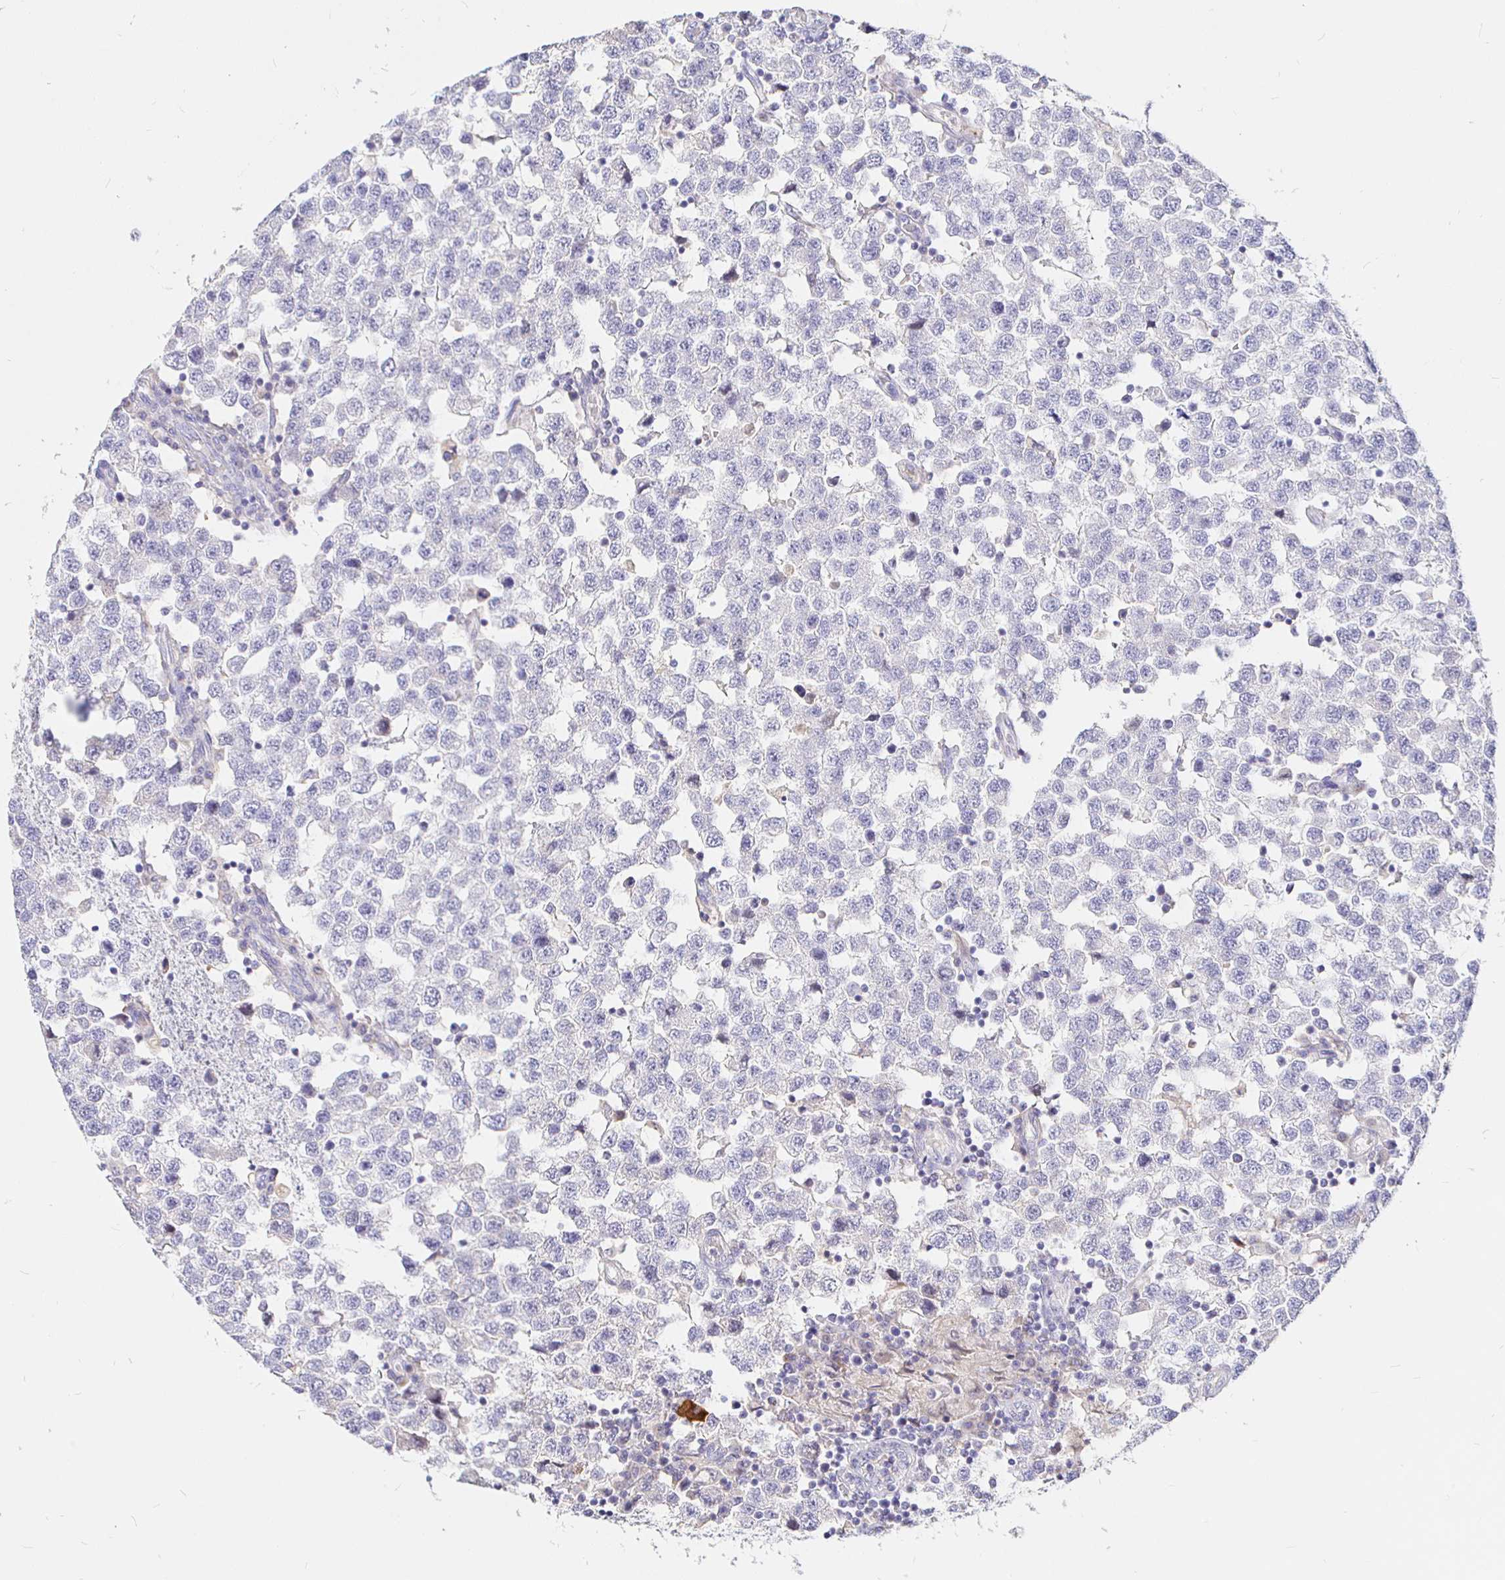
{"staining": {"intensity": "negative", "quantity": "none", "location": "none"}, "tissue": "testis cancer", "cell_type": "Tumor cells", "image_type": "cancer", "snomed": [{"axis": "morphology", "description": "Seminoma, NOS"}, {"axis": "topography", "description": "Testis"}], "caption": "An IHC micrograph of testis cancer is shown. There is no staining in tumor cells of testis cancer. (DAB immunohistochemistry, high magnification).", "gene": "NECAB1", "patient": {"sex": "male", "age": 34}}